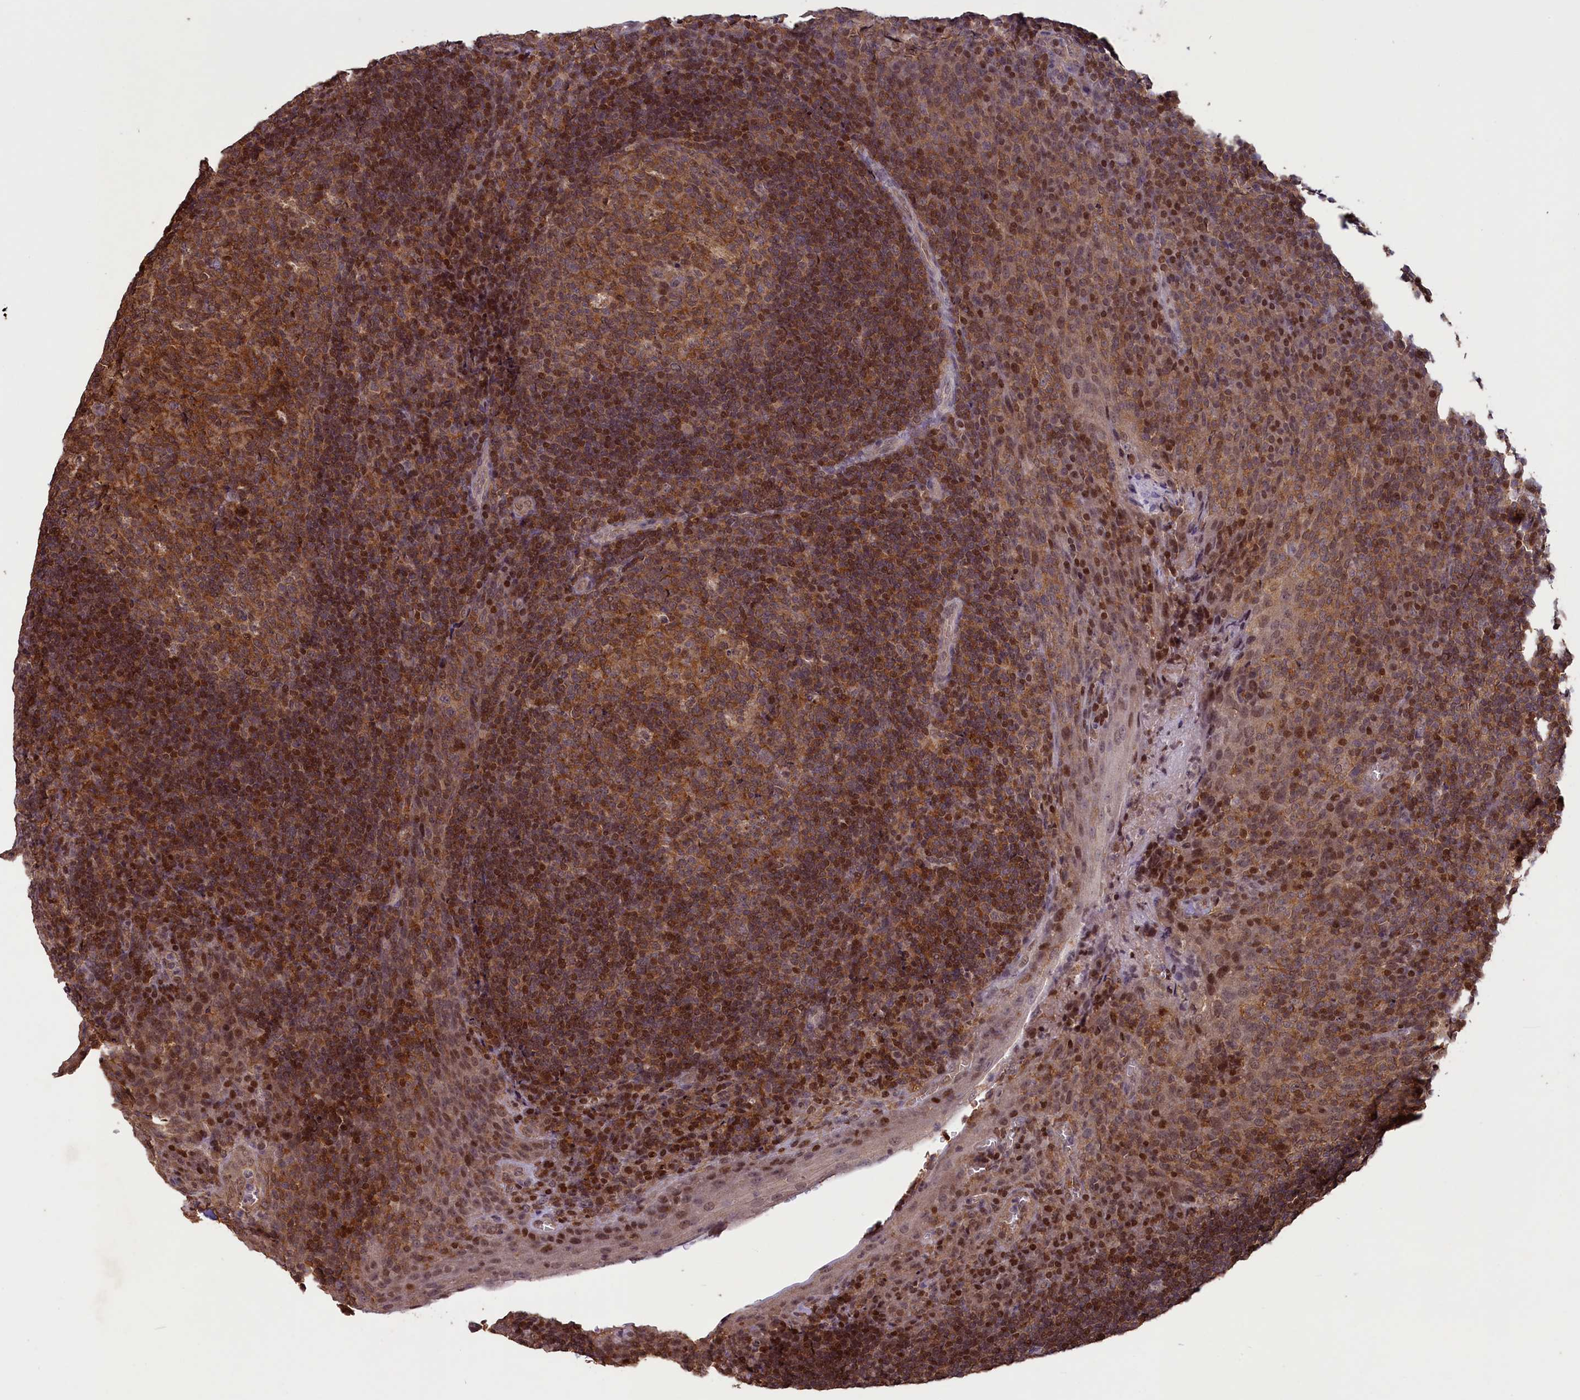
{"staining": {"intensity": "moderate", "quantity": ">75%", "location": "cytoplasmic/membranous,nuclear"}, "tissue": "tonsil", "cell_type": "Germinal center cells", "image_type": "normal", "snomed": [{"axis": "morphology", "description": "Normal tissue, NOS"}, {"axis": "topography", "description": "Tonsil"}], "caption": "Immunohistochemical staining of unremarkable tonsil reveals moderate cytoplasmic/membranous,nuclear protein expression in approximately >75% of germinal center cells.", "gene": "NUBP1", "patient": {"sex": "male", "age": 17}}